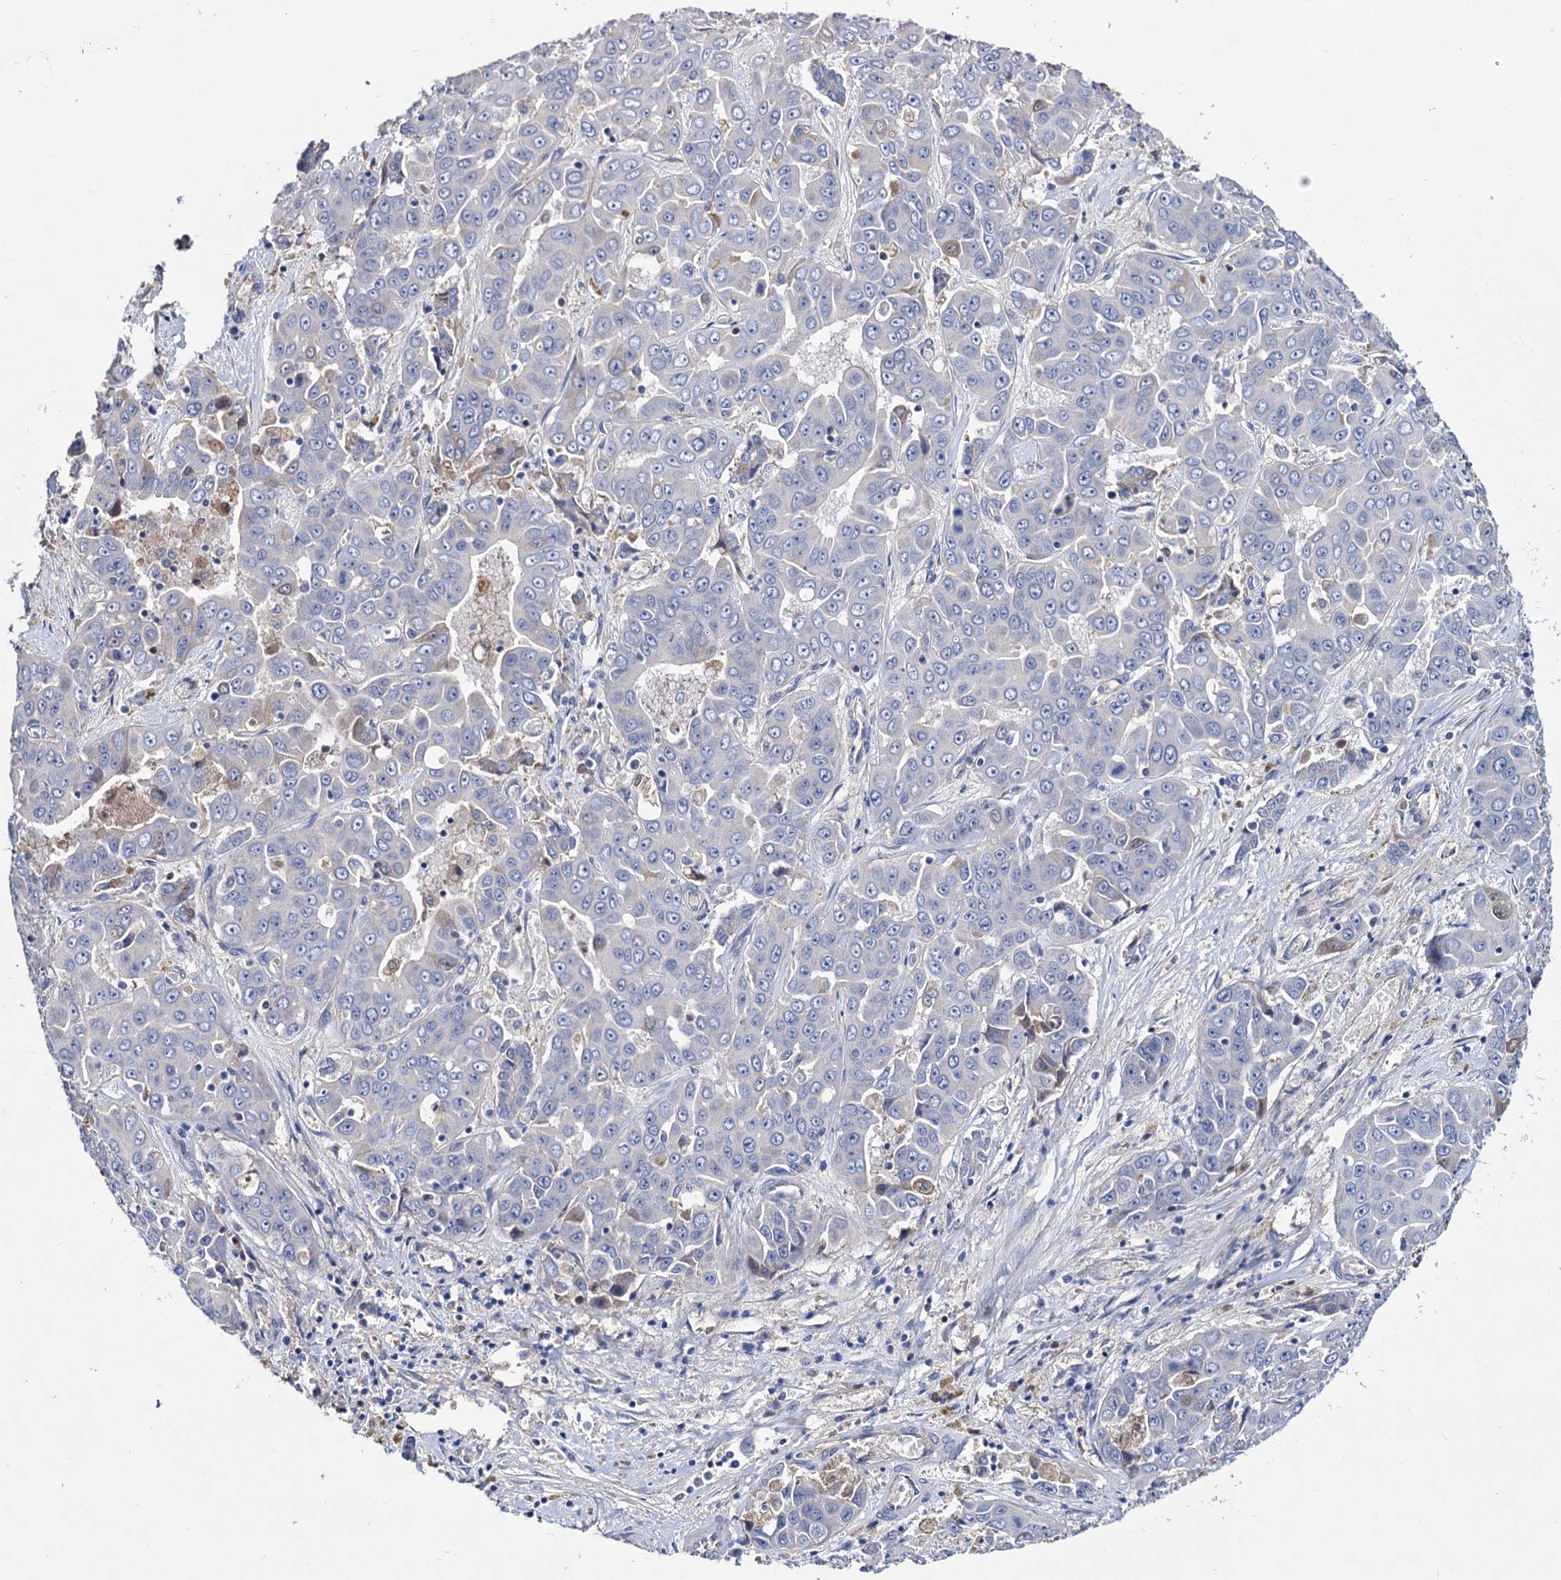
{"staining": {"intensity": "negative", "quantity": "none", "location": "none"}, "tissue": "liver cancer", "cell_type": "Tumor cells", "image_type": "cancer", "snomed": [{"axis": "morphology", "description": "Cholangiocarcinoma"}, {"axis": "topography", "description": "Liver"}], "caption": "An immunohistochemistry (IHC) micrograph of liver cholangiocarcinoma is shown. There is no staining in tumor cells of liver cholangiocarcinoma. The staining is performed using DAB (3,3'-diaminobenzidine) brown chromogen with nuclei counter-stained in using hematoxylin.", "gene": "NPAS4", "patient": {"sex": "female", "age": 52}}